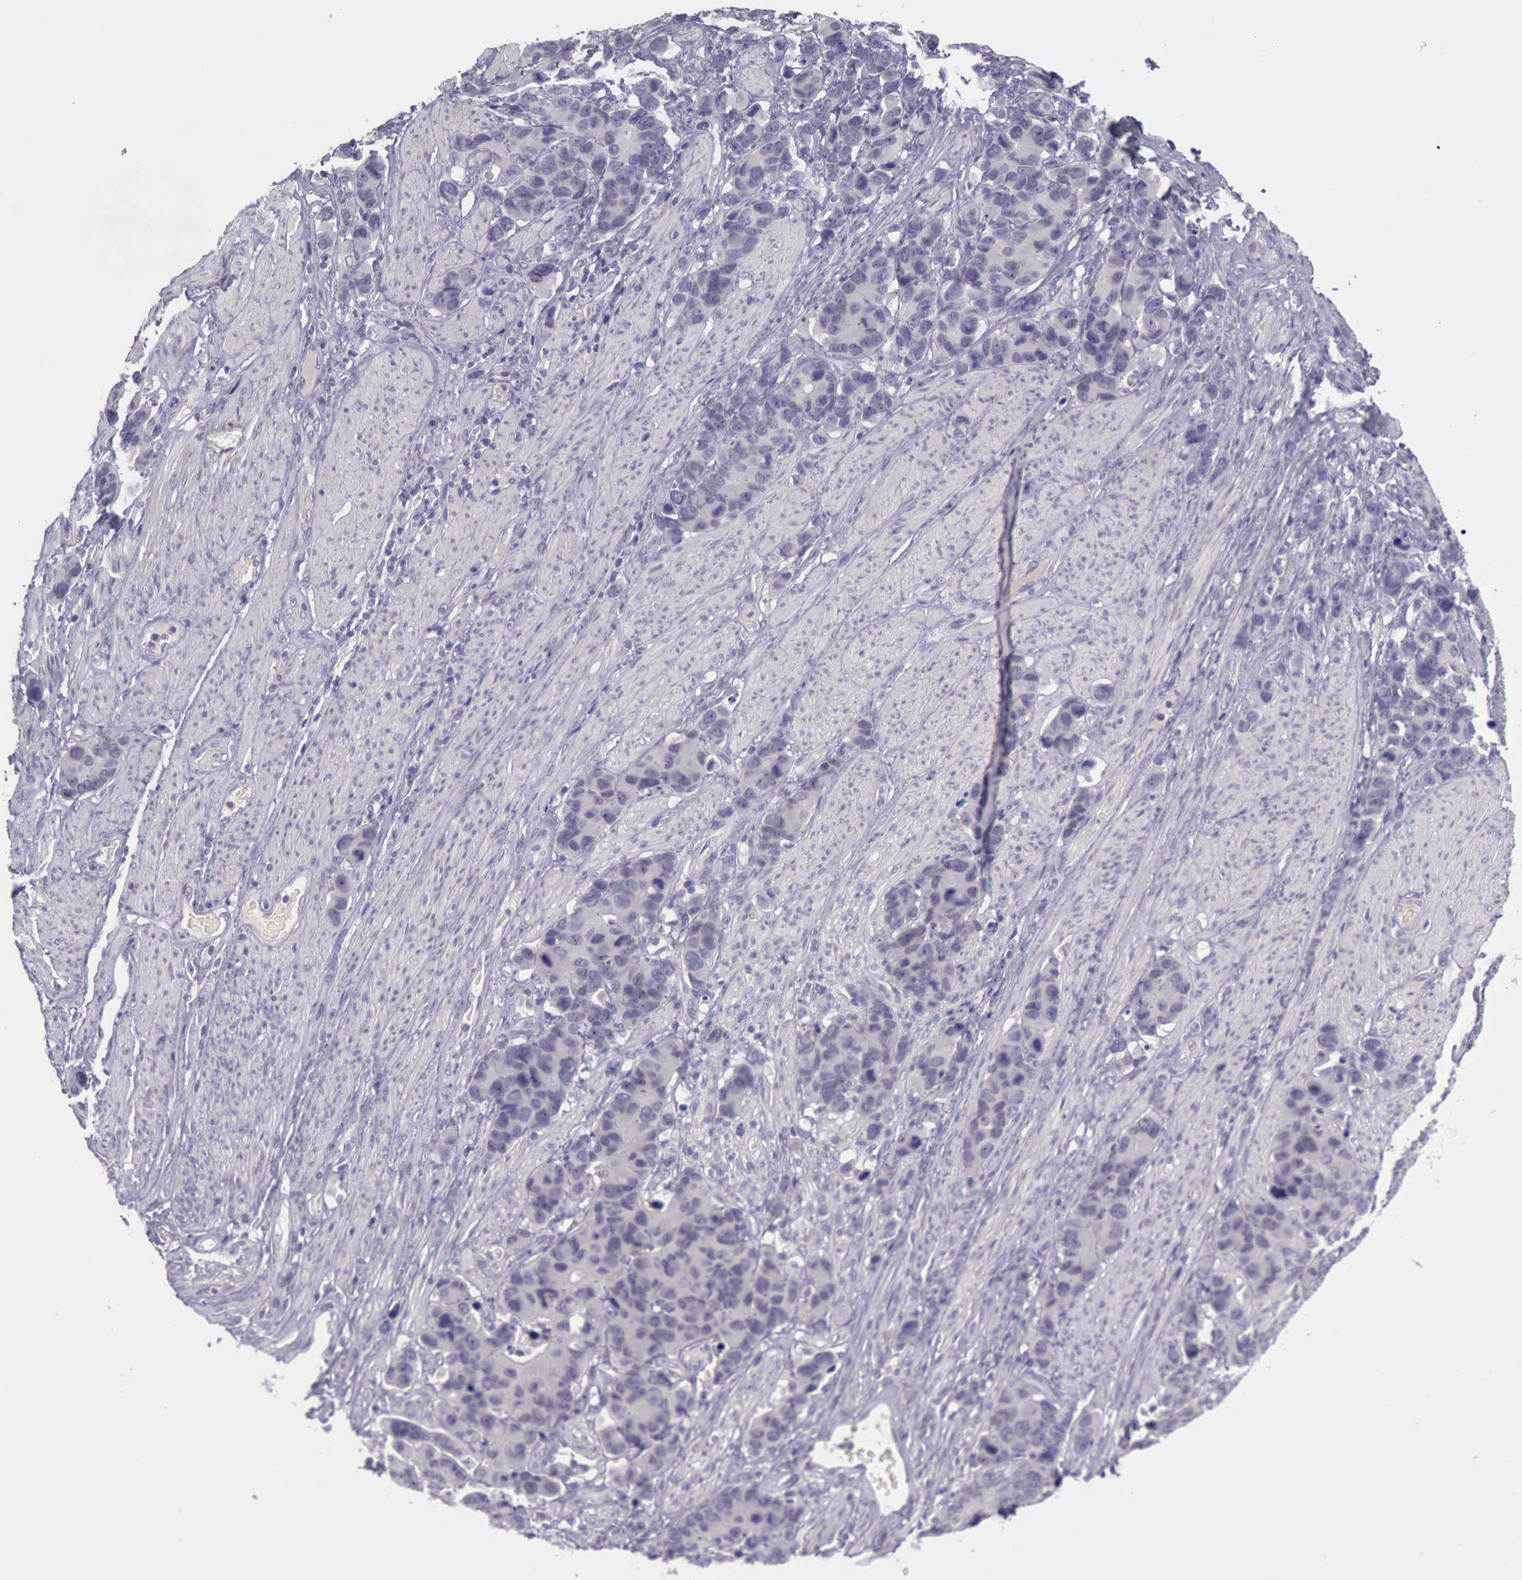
{"staining": {"intensity": "negative", "quantity": "none", "location": "none"}, "tissue": "stomach cancer", "cell_type": "Tumor cells", "image_type": "cancer", "snomed": [{"axis": "morphology", "description": "Adenocarcinoma, NOS"}, {"axis": "topography", "description": "Stomach, upper"}], "caption": "Protein analysis of stomach cancer (adenocarcinoma) reveals no significant positivity in tumor cells. The staining was performed using DAB to visualize the protein expression in brown, while the nuclei were stained in blue with hematoxylin (Magnification: 20x).", "gene": "ARNT2", "patient": {"sex": "male", "age": 71}}